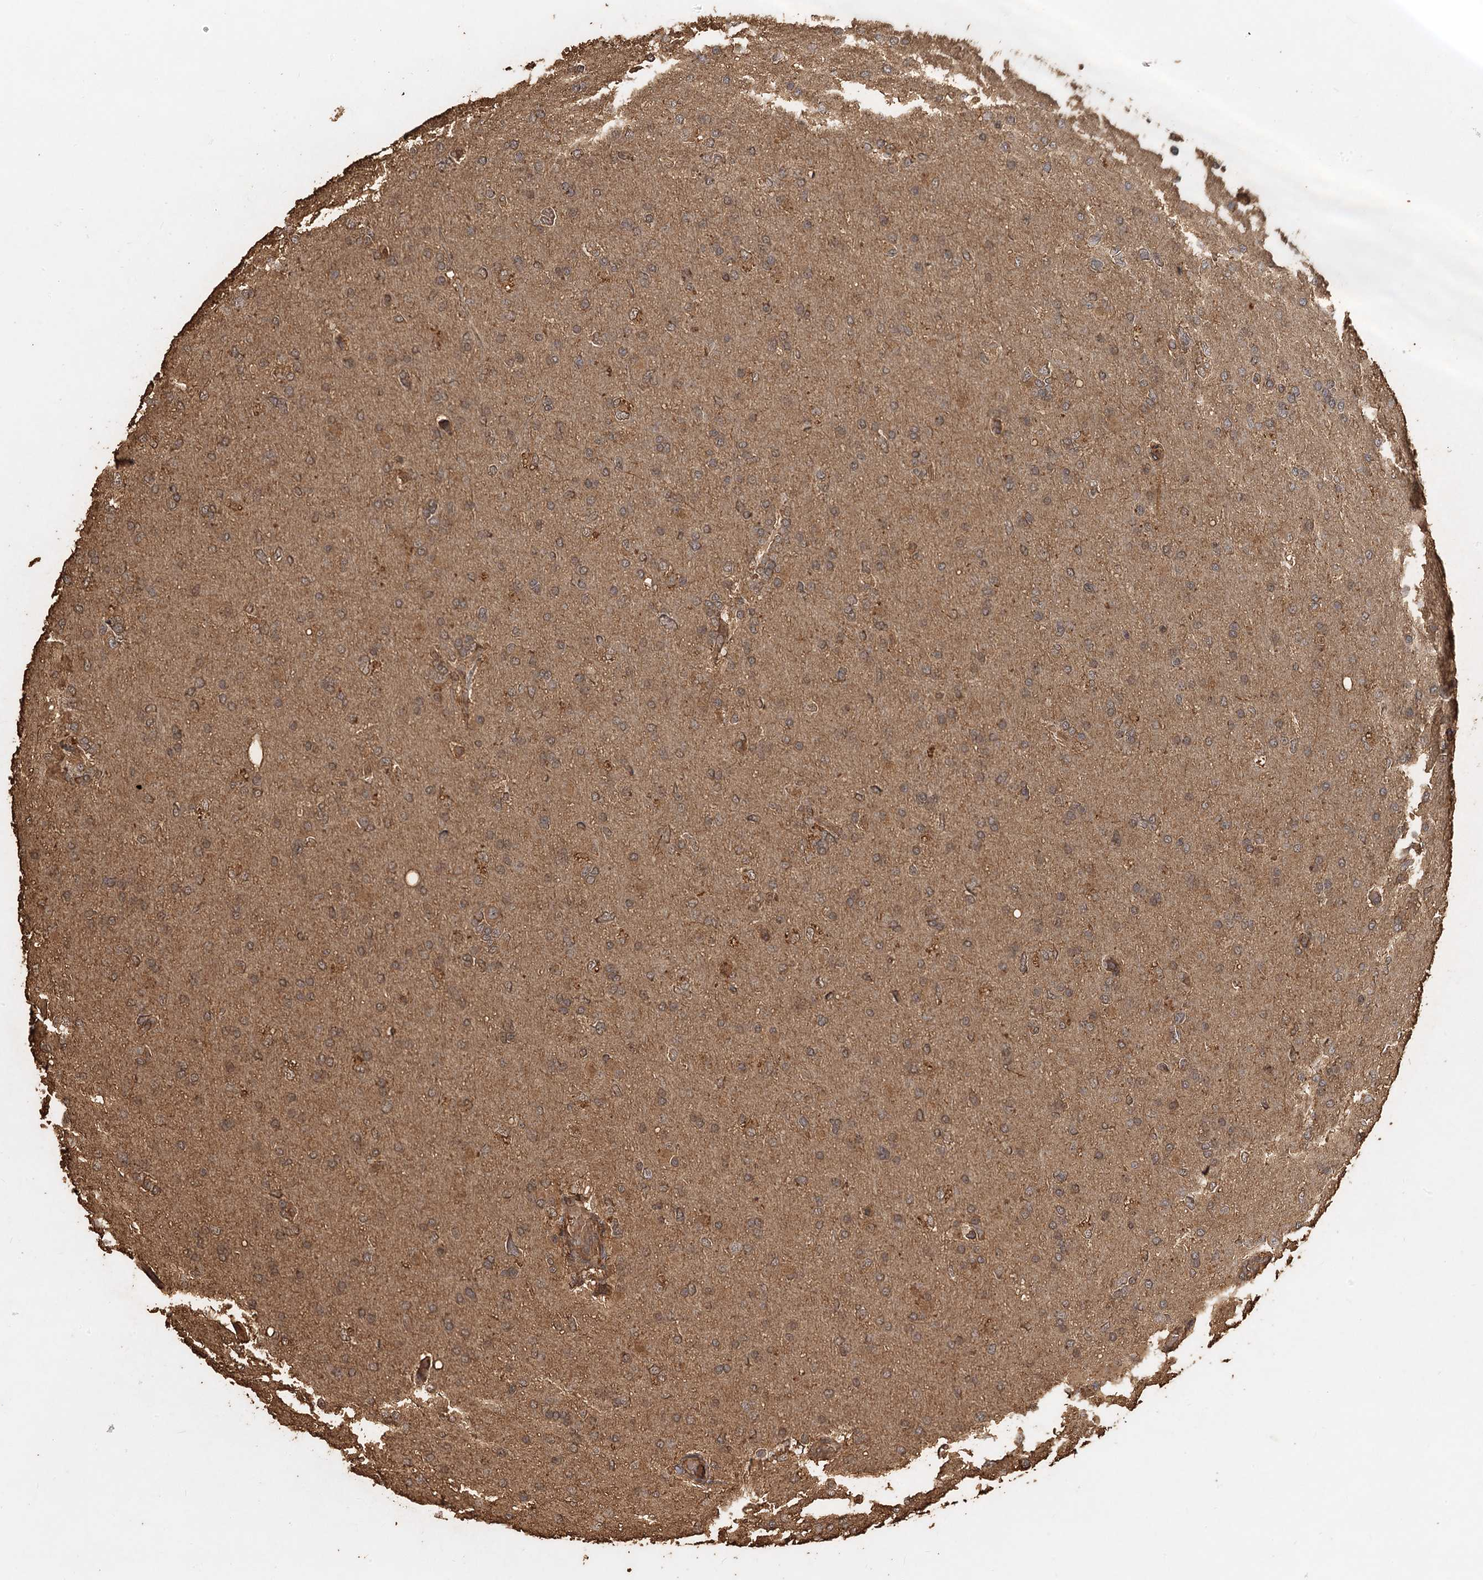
{"staining": {"intensity": "weak", "quantity": "25%-75%", "location": "cytoplasmic/membranous"}, "tissue": "glioma", "cell_type": "Tumor cells", "image_type": "cancer", "snomed": [{"axis": "morphology", "description": "Glioma, malignant, High grade"}, {"axis": "topography", "description": "Cerebral cortex"}], "caption": "An image of human glioma stained for a protein demonstrates weak cytoplasmic/membranous brown staining in tumor cells. (Stains: DAB (3,3'-diaminobenzidine) in brown, nuclei in blue, Microscopy: brightfield microscopy at high magnification).", "gene": "PIK3C2A", "patient": {"sex": "female", "age": 36}}